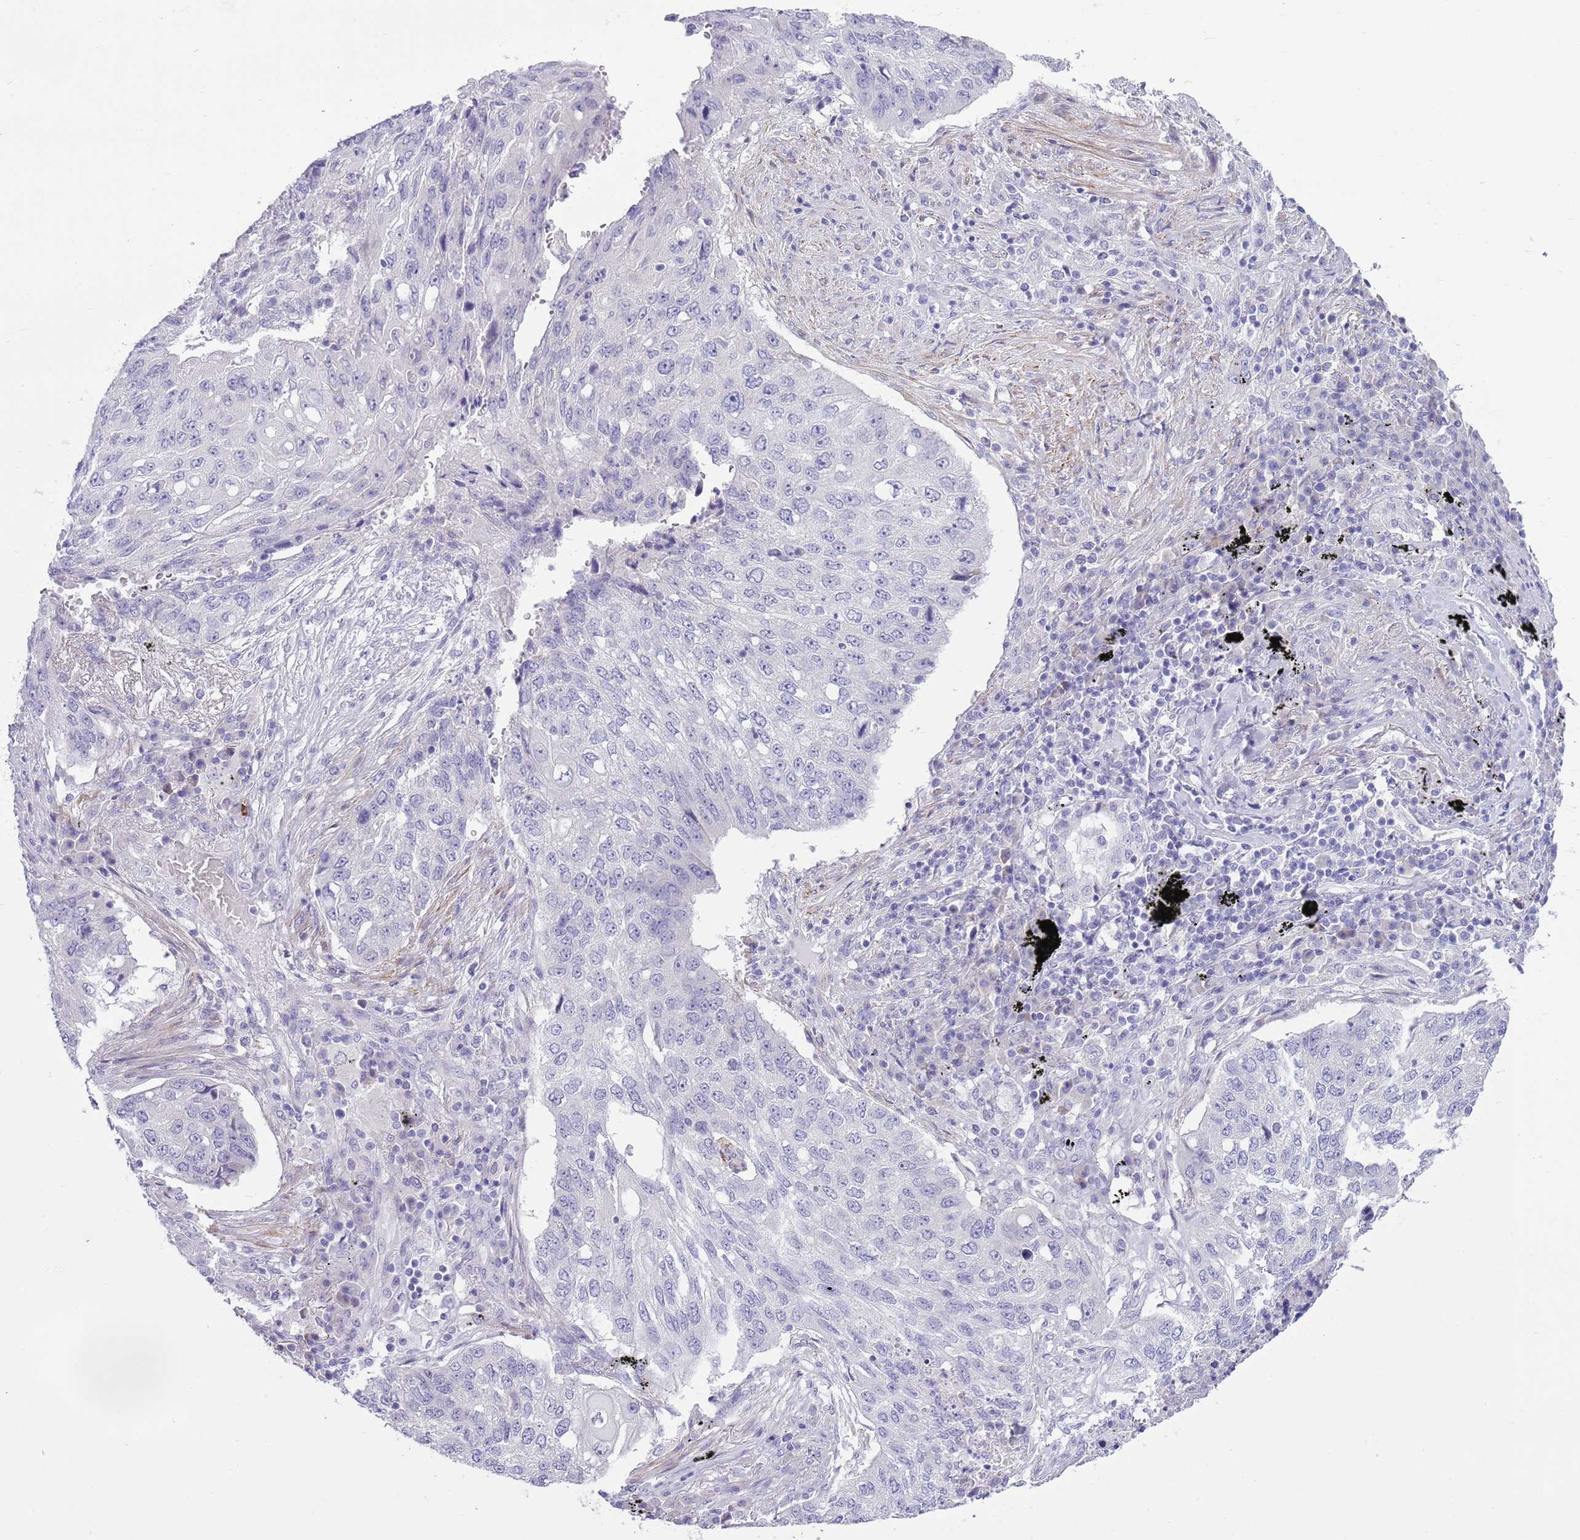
{"staining": {"intensity": "negative", "quantity": "none", "location": "none"}, "tissue": "lung cancer", "cell_type": "Tumor cells", "image_type": "cancer", "snomed": [{"axis": "morphology", "description": "Squamous cell carcinoma, NOS"}, {"axis": "topography", "description": "Lung"}], "caption": "This is an immunohistochemistry image of human lung cancer. There is no expression in tumor cells.", "gene": "ZC4H2", "patient": {"sex": "female", "age": 63}}